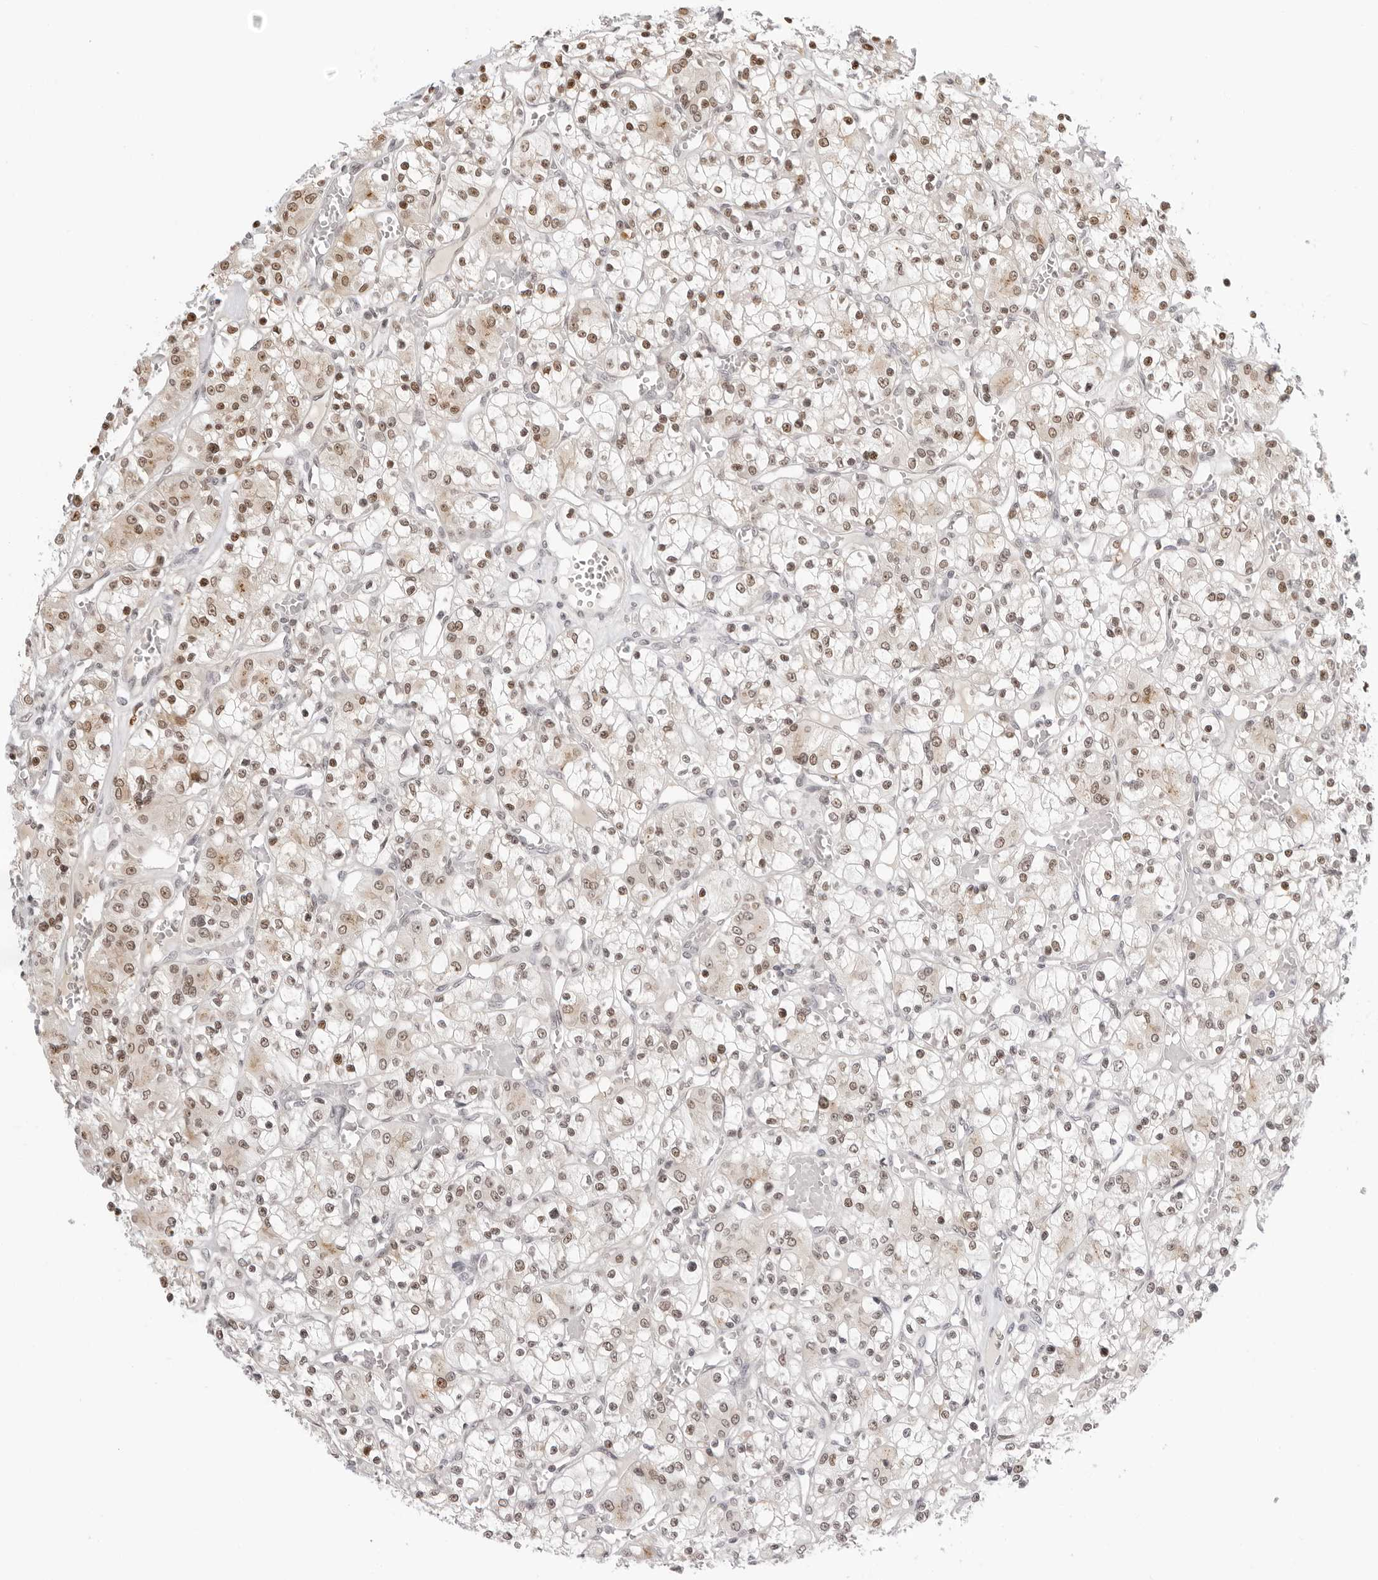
{"staining": {"intensity": "moderate", "quantity": ">75%", "location": "nuclear"}, "tissue": "renal cancer", "cell_type": "Tumor cells", "image_type": "cancer", "snomed": [{"axis": "morphology", "description": "Adenocarcinoma, NOS"}, {"axis": "topography", "description": "Kidney"}], "caption": "Immunohistochemistry of renal cancer displays medium levels of moderate nuclear staining in about >75% of tumor cells.", "gene": "MSH6", "patient": {"sex": "female", "age": 59}}